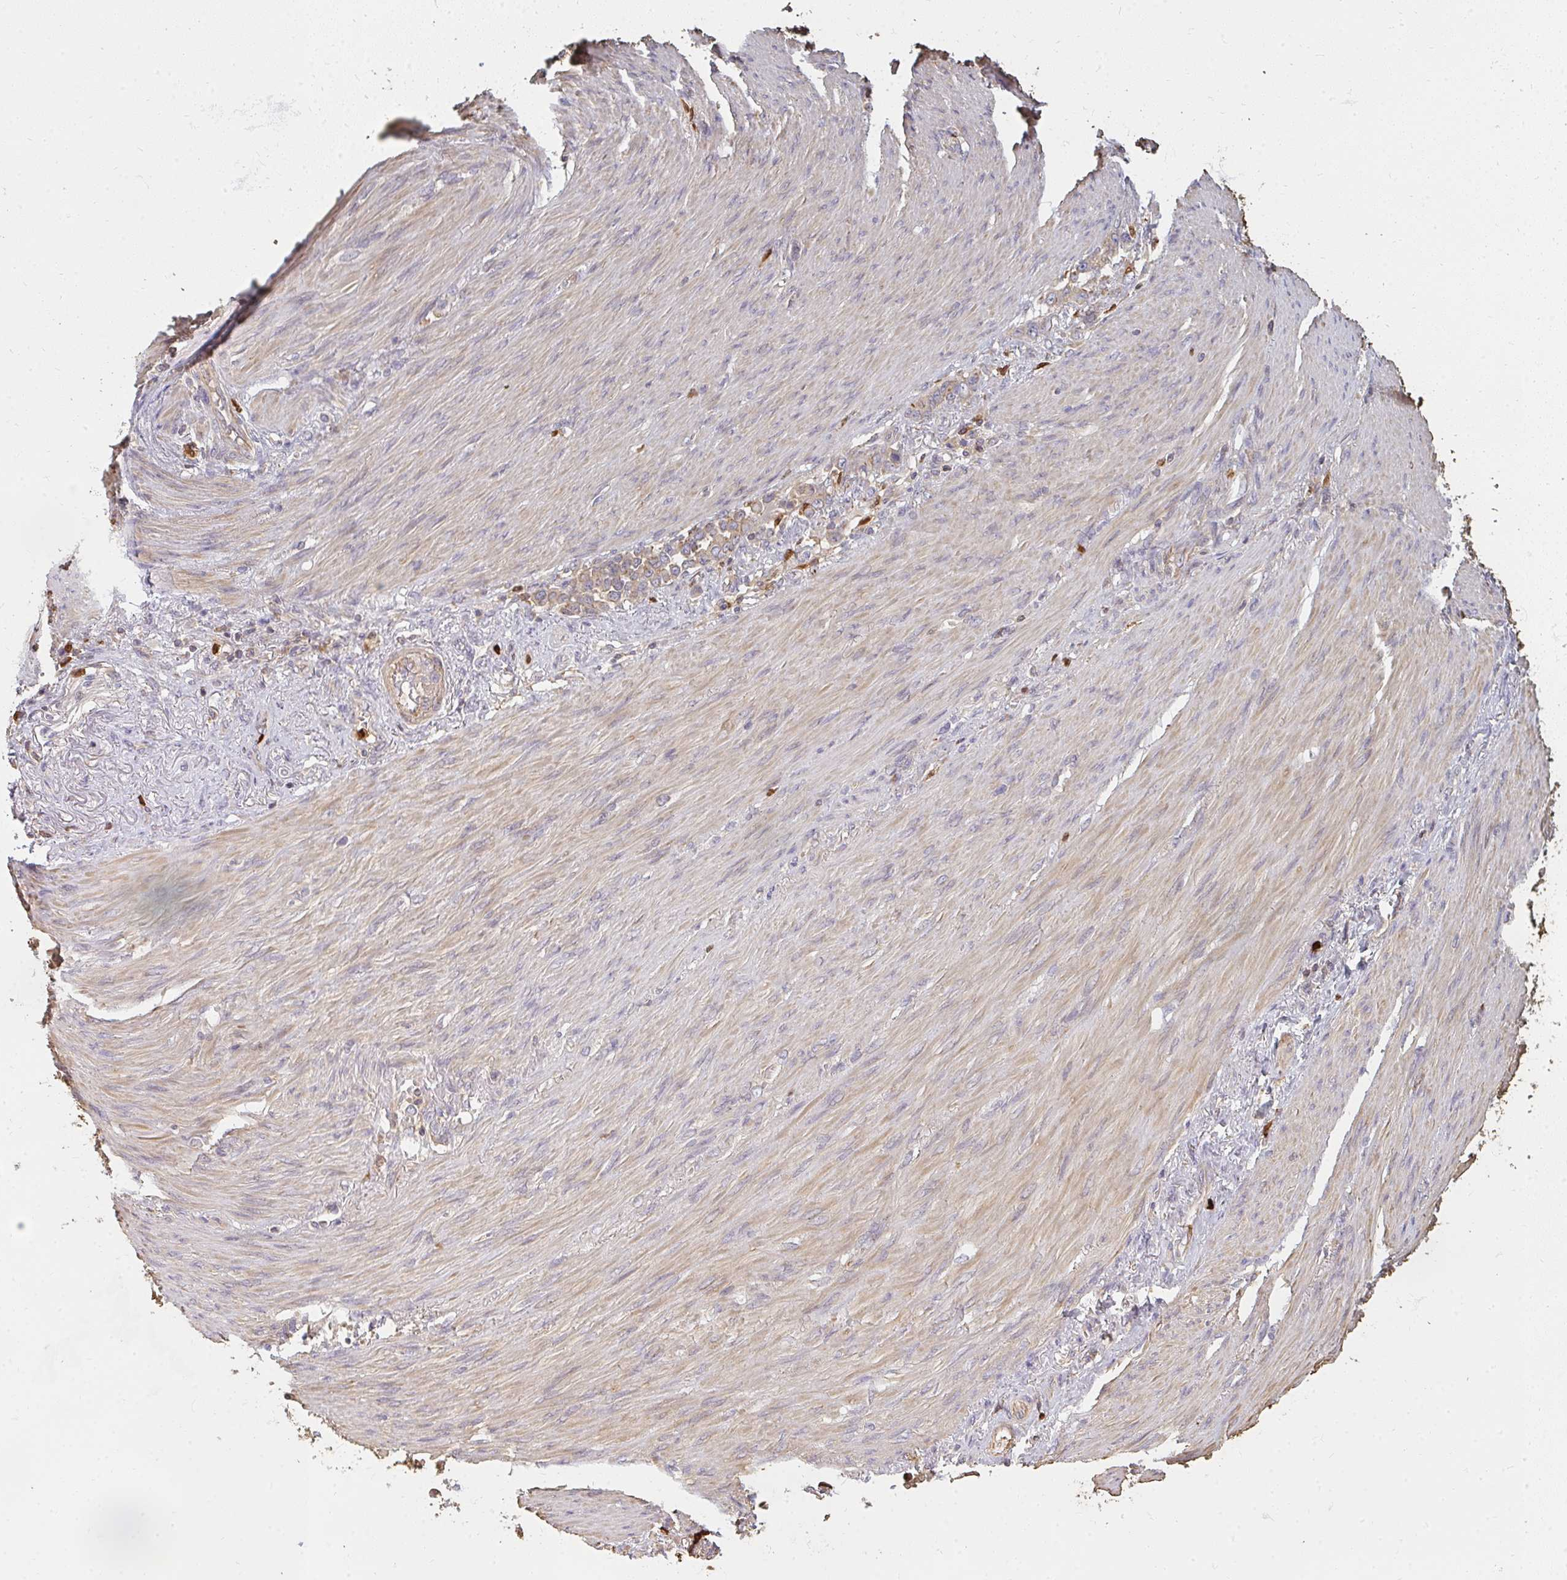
{"staining": {"intensity": "weak", "quantity": ">75%", "location": "cytoplasmic/membranous"}, "tissue": "stomach cancer", "cell_type": "Tumor cells", "image_type": "cancer", "snomed": [{"axis": "morphology", "description": "Adenocarcinoma, NOS"}, {"axis": "topography", "description": "Stomach"}], "caption": "Protein positivity by immunohistochemistry (IHC) displays weak cytoplasmic/membranous expression in about >75% of tumor cells in stomach cancer (adenocarcinoma).", "gene": "CNTRL", "patient": {"sex": "female", "age": 79}}